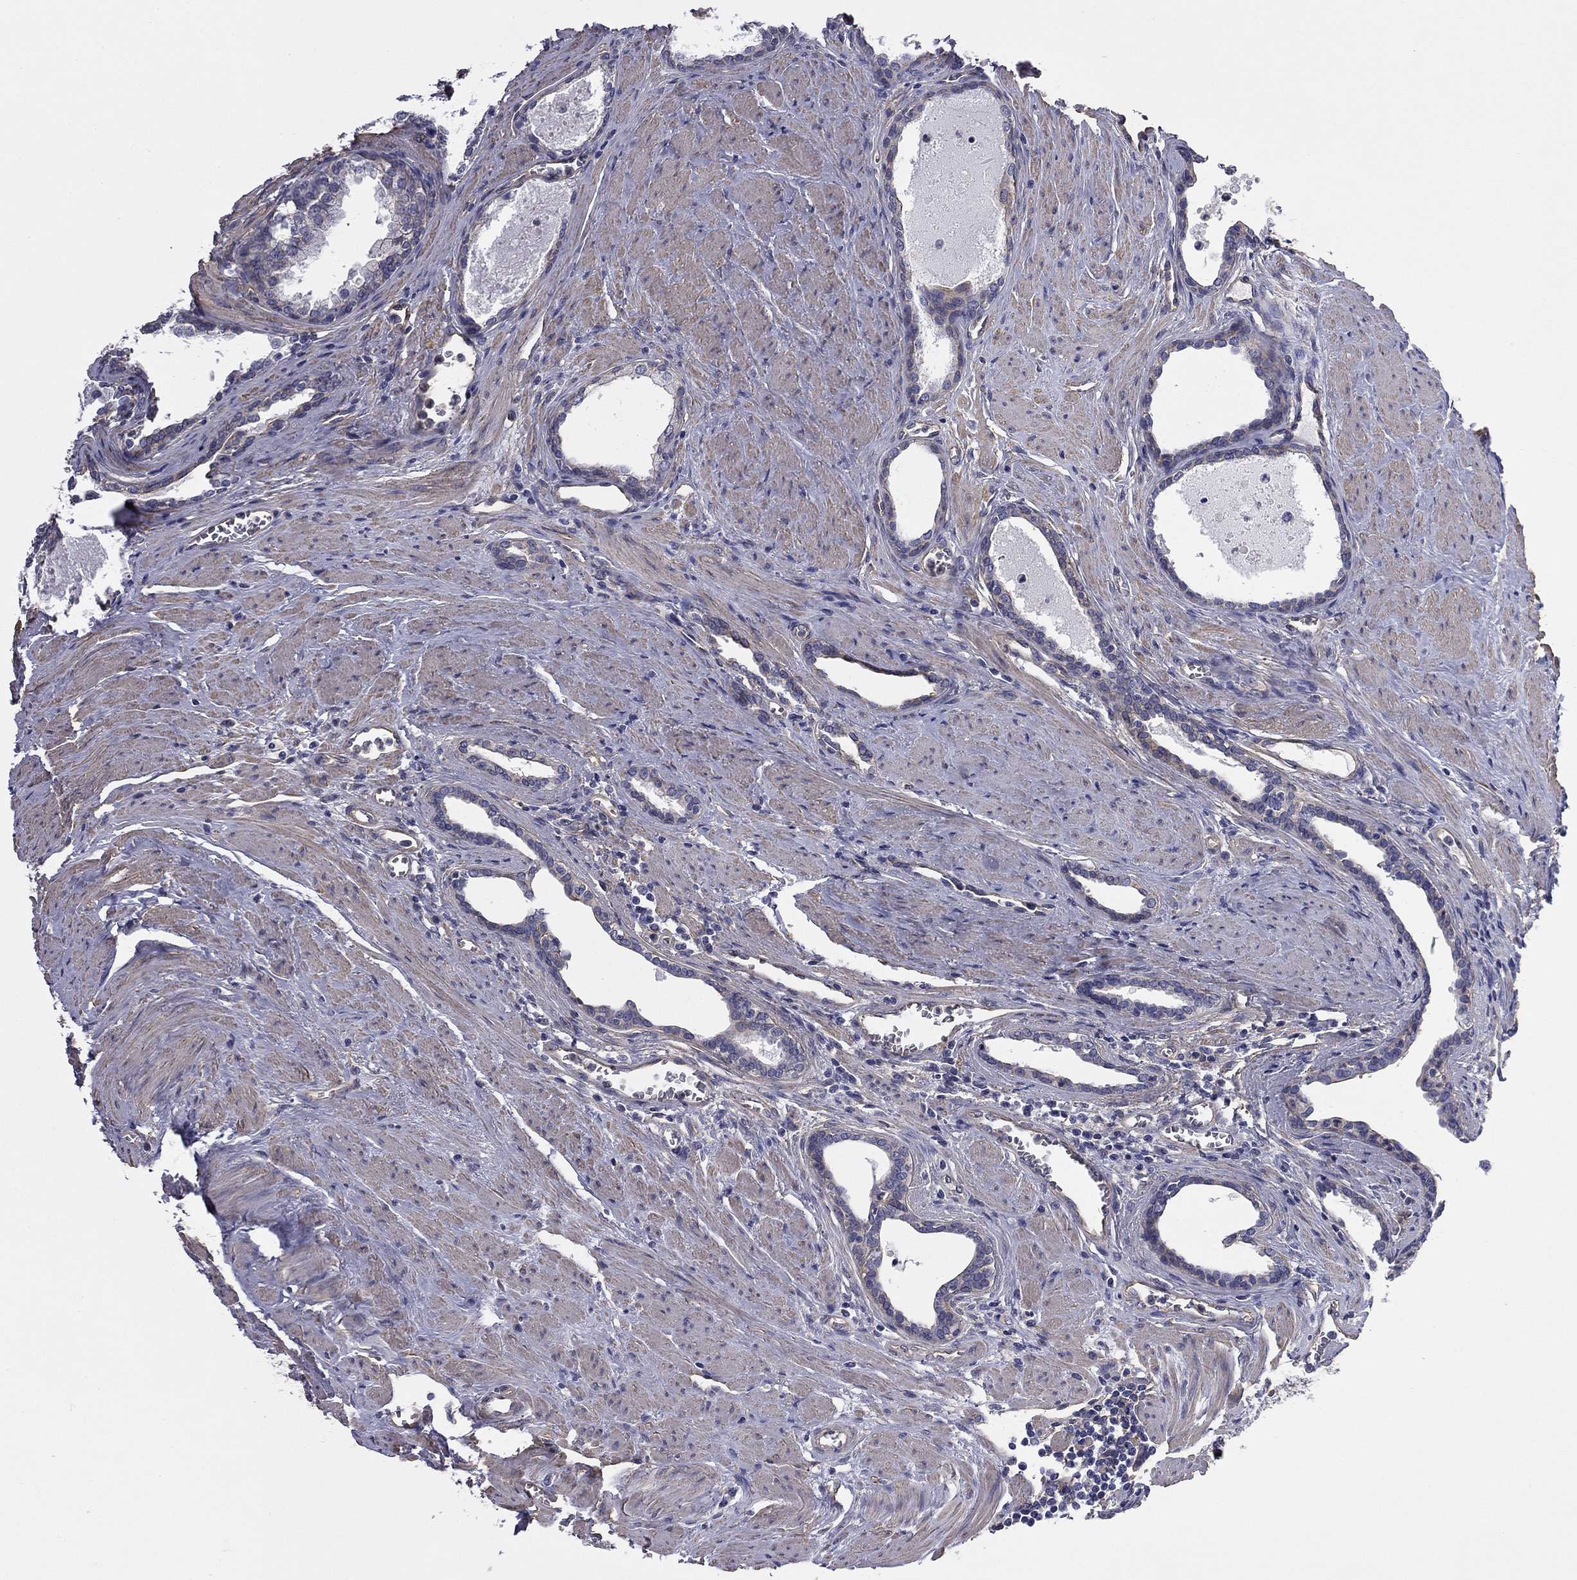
{"staining": {"intensity": "negative", "quantity": "none", "location": "none"}, "tissue": "prostate cancer", "cell_type": "Tumor cells", "image_type": "cancer", "snomed": [{"axis": "morphology", "description": "Adenocarcinoma, NOS"}, {"axis": "topography", "description": "Prostate"}], "caption": "IHC of human adenocarcinoma (prostate) reveals no staining in tumor cells.", "gene": "TCHH", "patient": {"sex": "male", "age": 66}}